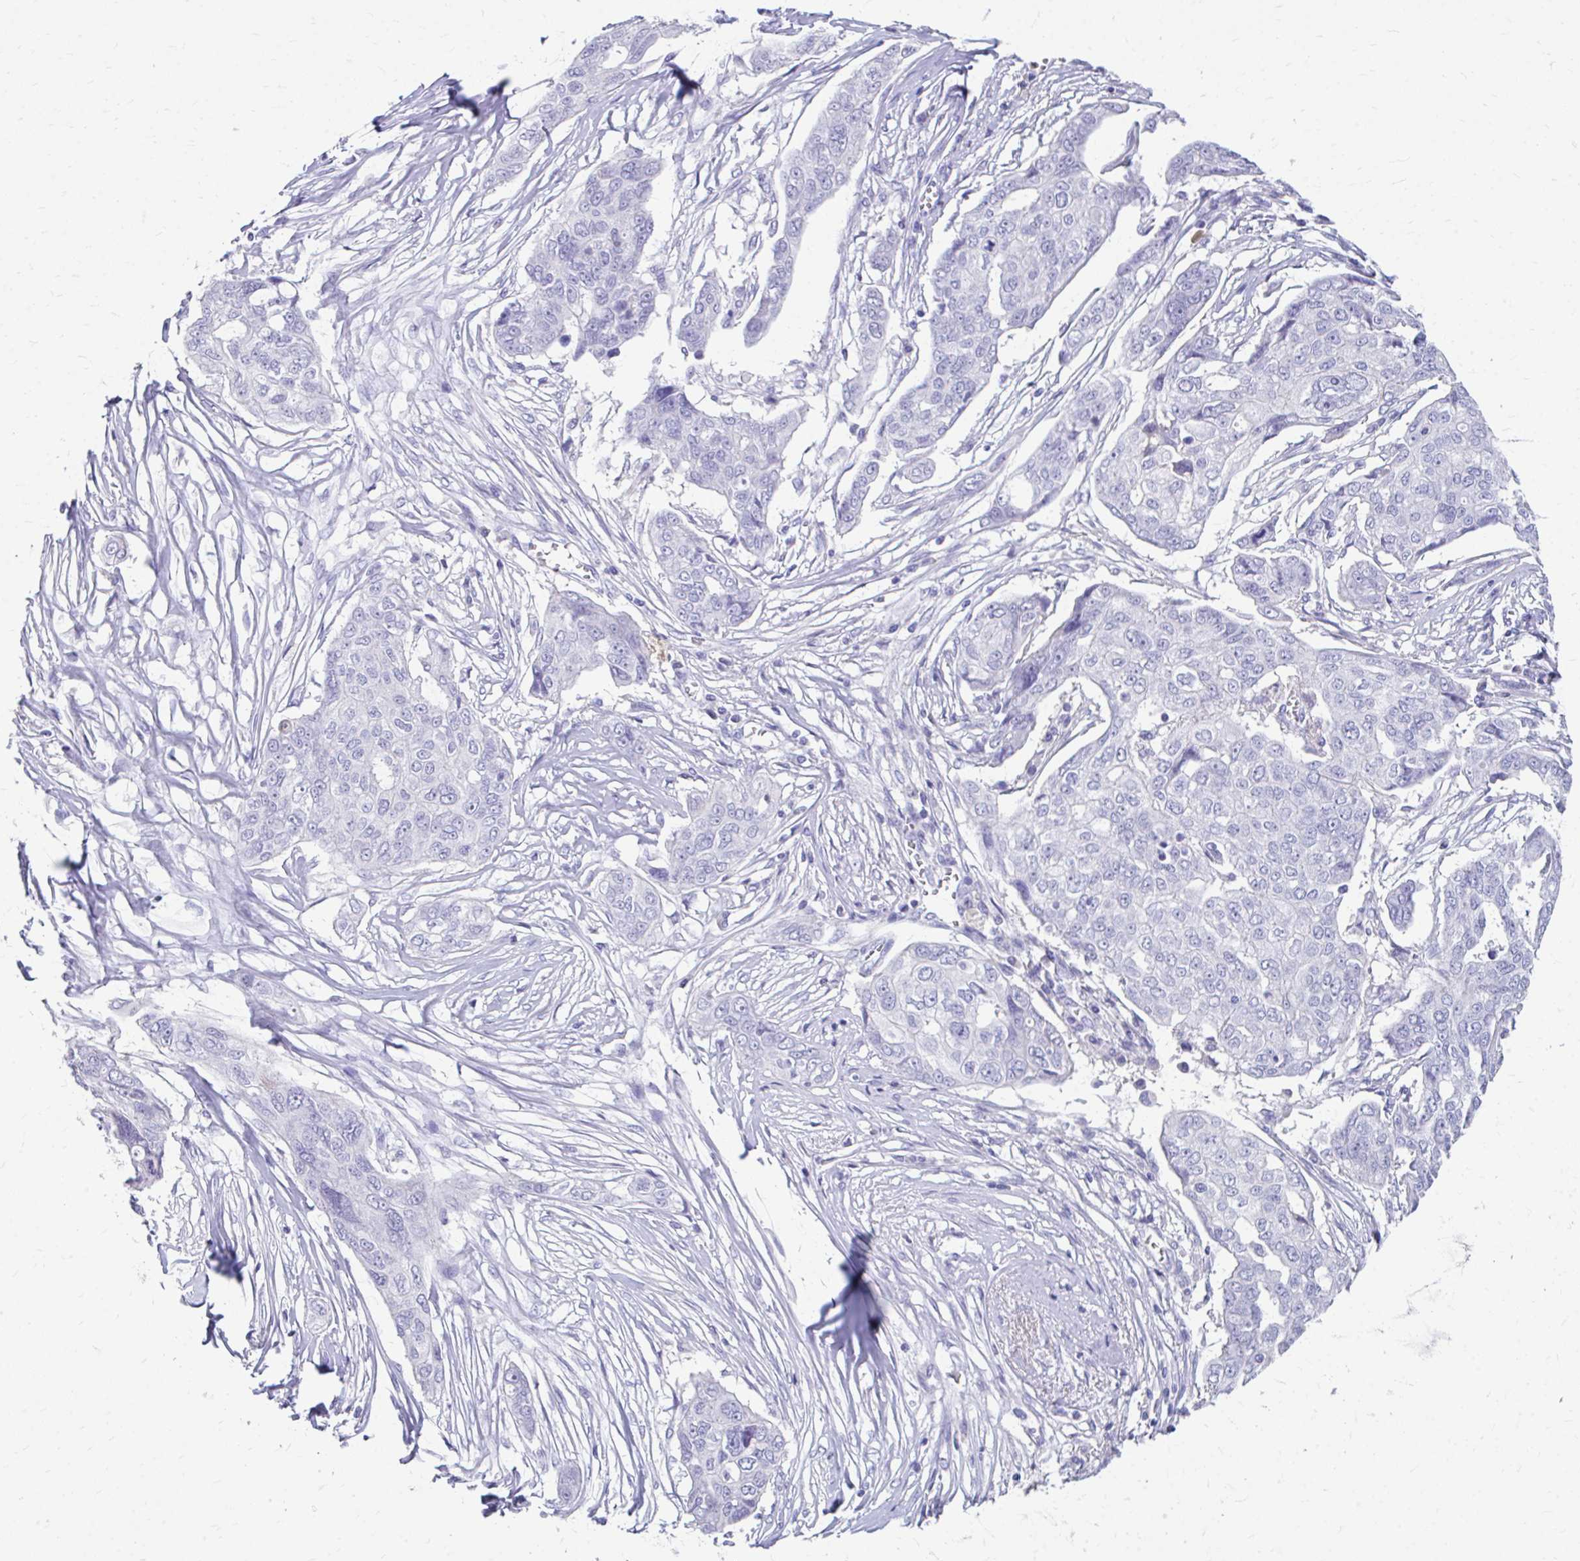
{"staining": {"intensity": "negative", "quantity": "none", "location": "none"}, "tissue": "ovarian cancer", "cell_type": "Tumor cells", "image_type": "cancer", "snomed": [{"axis": "morphology", "description": "Carcinoma, endometroid"}, {"axis": "topography", "description": "Ovary"}], "caption": "Immunohistochemical staining of human ovarian endometroid carcinoma demonstrates no significant expression in tumor cells.", "gene": "CFH", "patient": {"sex": "female", "age": 70}}